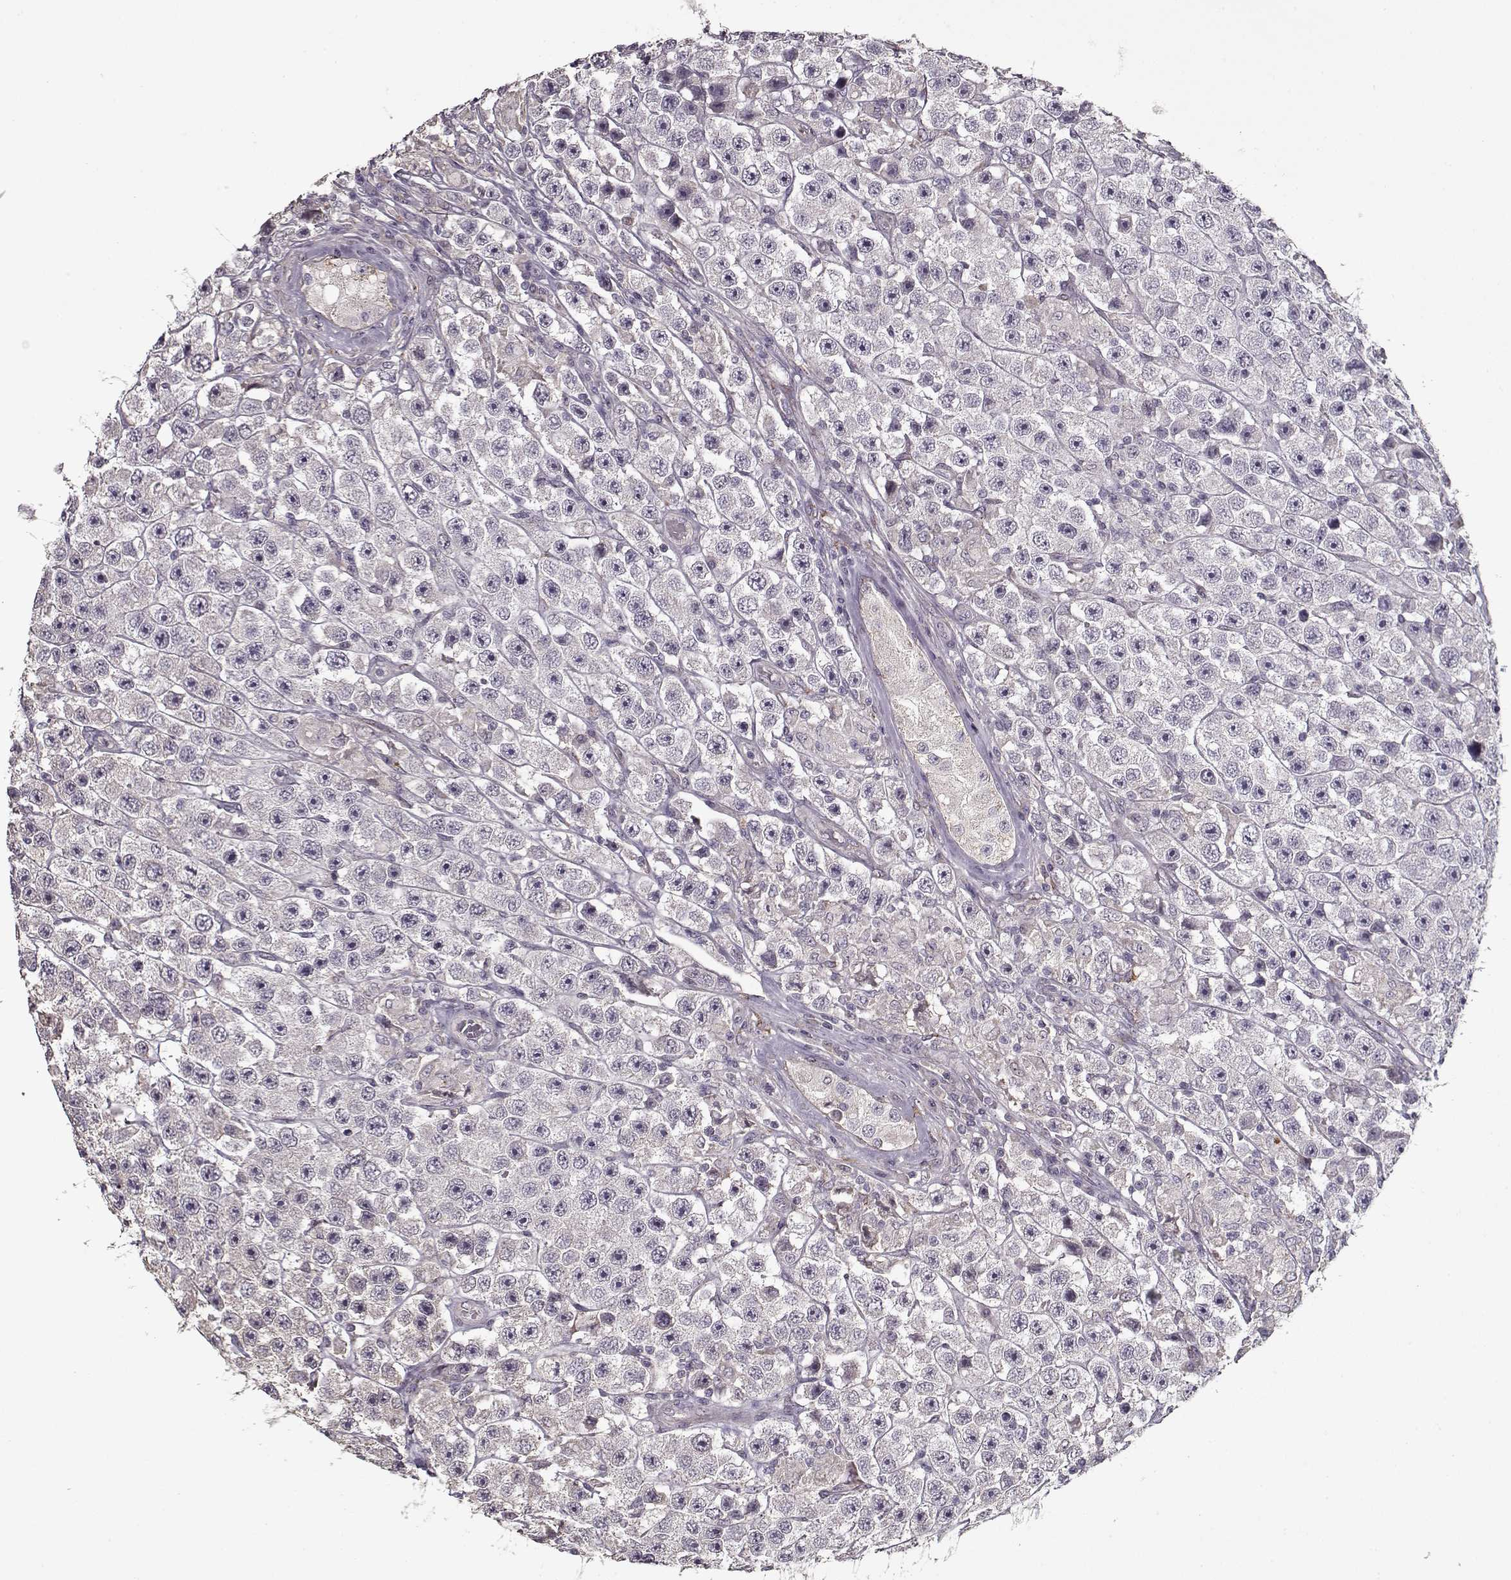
{"staining": {"intensity": "strong", "quantity": "<25%", "location": "cytoplasmic/membranous"}, "tissue": "testis cancer", "cell_type": "Tumor cells", "image_type": "cancer", "snomed": [{"axis": "morphology", "description": "Seminoma, NOS"}, {"axis": "topography", "description": "Testis"}], "caption": "A photomicrograph of human testis cancer stained for a protein exhibits strong cytoplasmic/membranous brown staining in tumor cells. (Stains: DAB (3,3'-diaminobenzidine) in brown, nuclei in blue, Microscopy: brightfield microscopy at high magnification).", "gene": "LAMA2", "patient": {"sex": "male", "age": 45}}